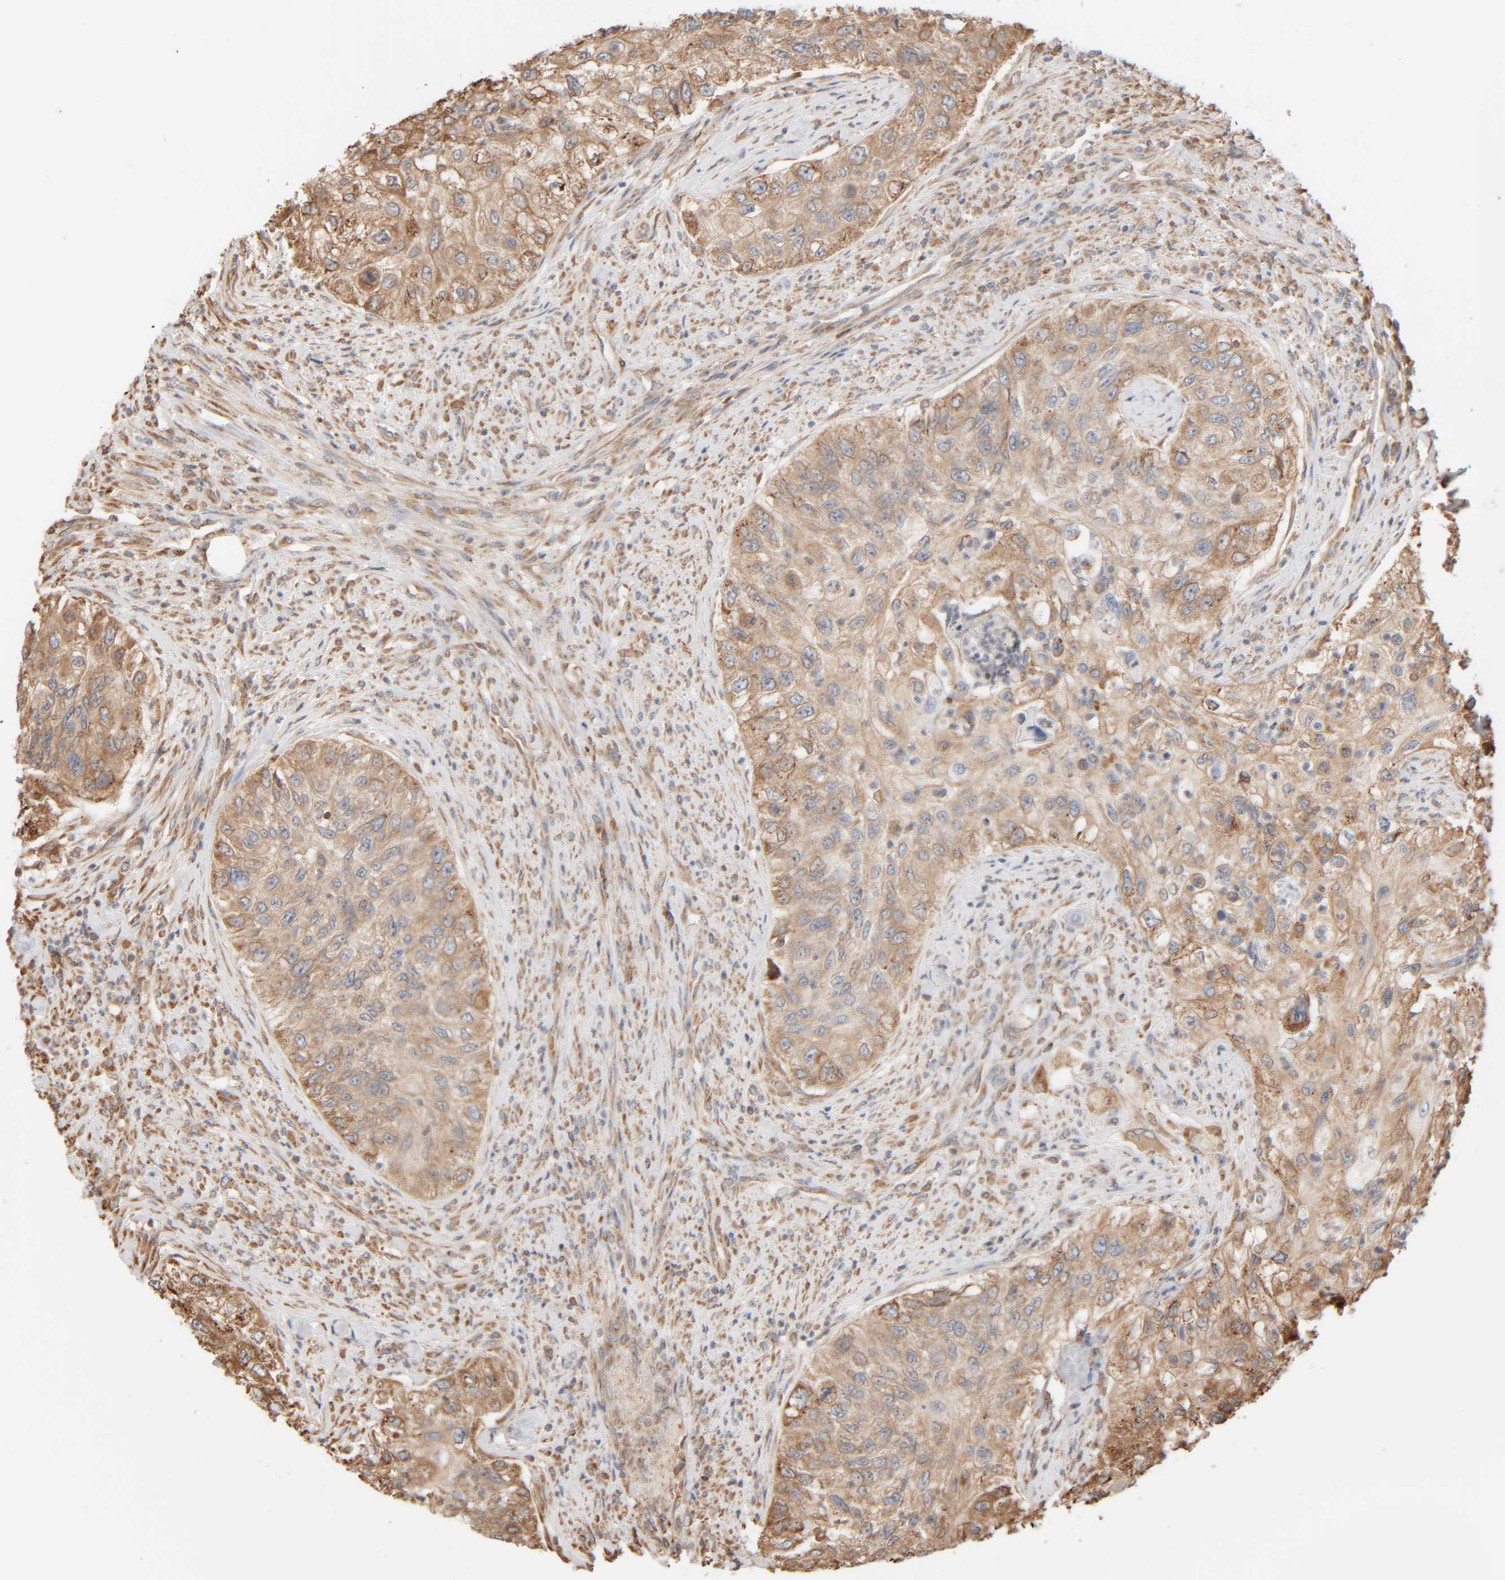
{"staining": {"intensity": "weak", "quantity": ">75%", "location": "cytoplasmic/membranous"}, "tissue": "urothelial cancer", "cell_type": "Tumor cells", "image_type": "cancer", "snomed": [{"axis": "morphology", "description": "Urothelial carcinoma, High grade"}, {"axis": "topography", "description": "Urinary bladder"}], "caption": "Immunohistochemistry image of urothelial cancer stained for a protein (brown), which displays low levels of weak cytoplasmic/membranous staining in approximately >75% of tumor cells.", "gene": "INTS1", "patient": {"sex": "female", "age": 60}}